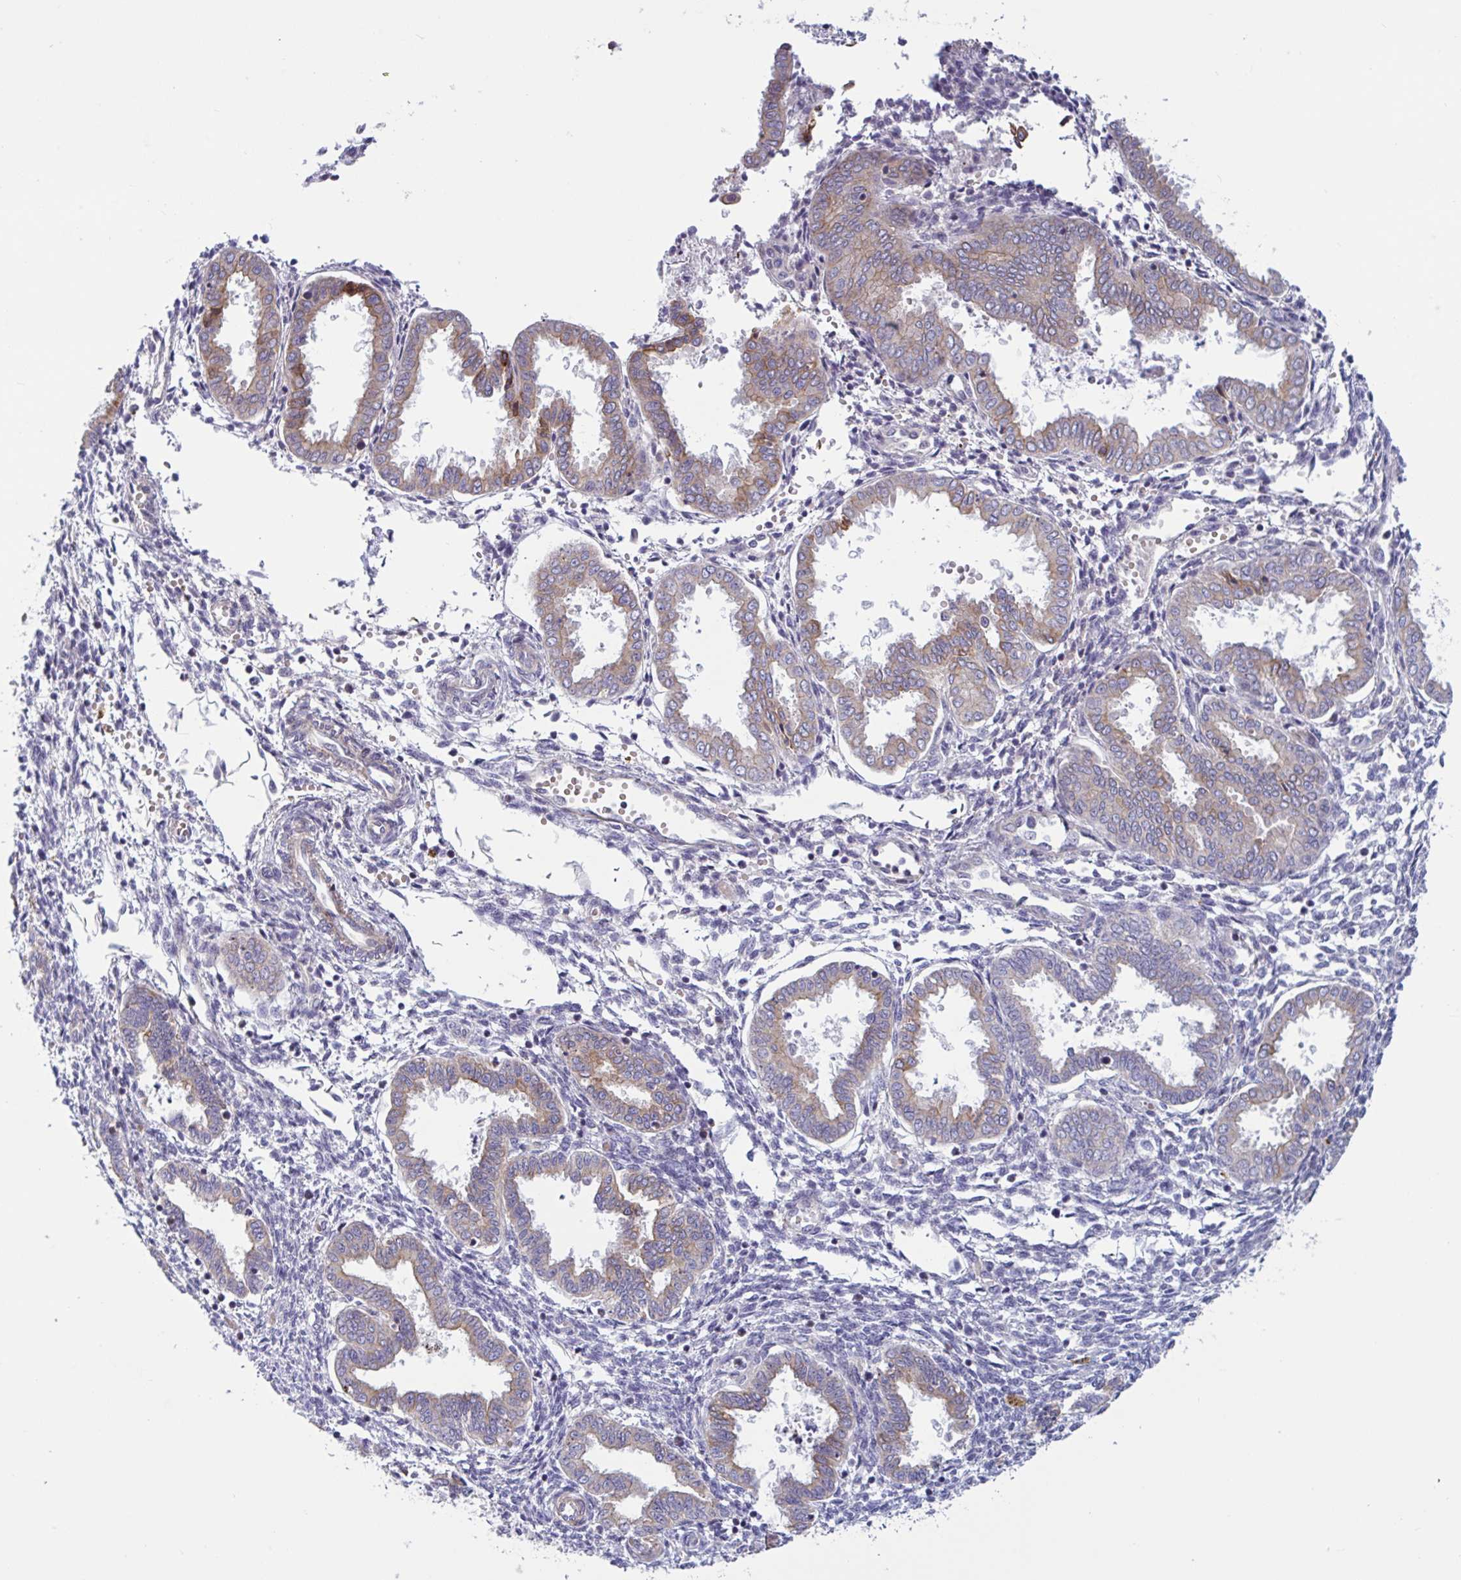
{"staining": {"intensity": "negative", "quantity": "none", "location": "none"}, "tissue": "endometrium", "cell_type": "Cells in endometrial stroma", "image_type": "normal", "snomed": [{"axis": "morphology", "description": "Normal tissue, NOS"}, {"axis": "topography", "description": "Endometrium"}], "caption": "A high-resolution photomicrograph shows immunohistochemistry (IHC) staining of normal endometrium, which shows no significant expression in cells in endometrial stroma. (DAB IHC with hematoxylin counter stain).", "gene": "TANK", "patient": {"sex": "female", "age": 33}}